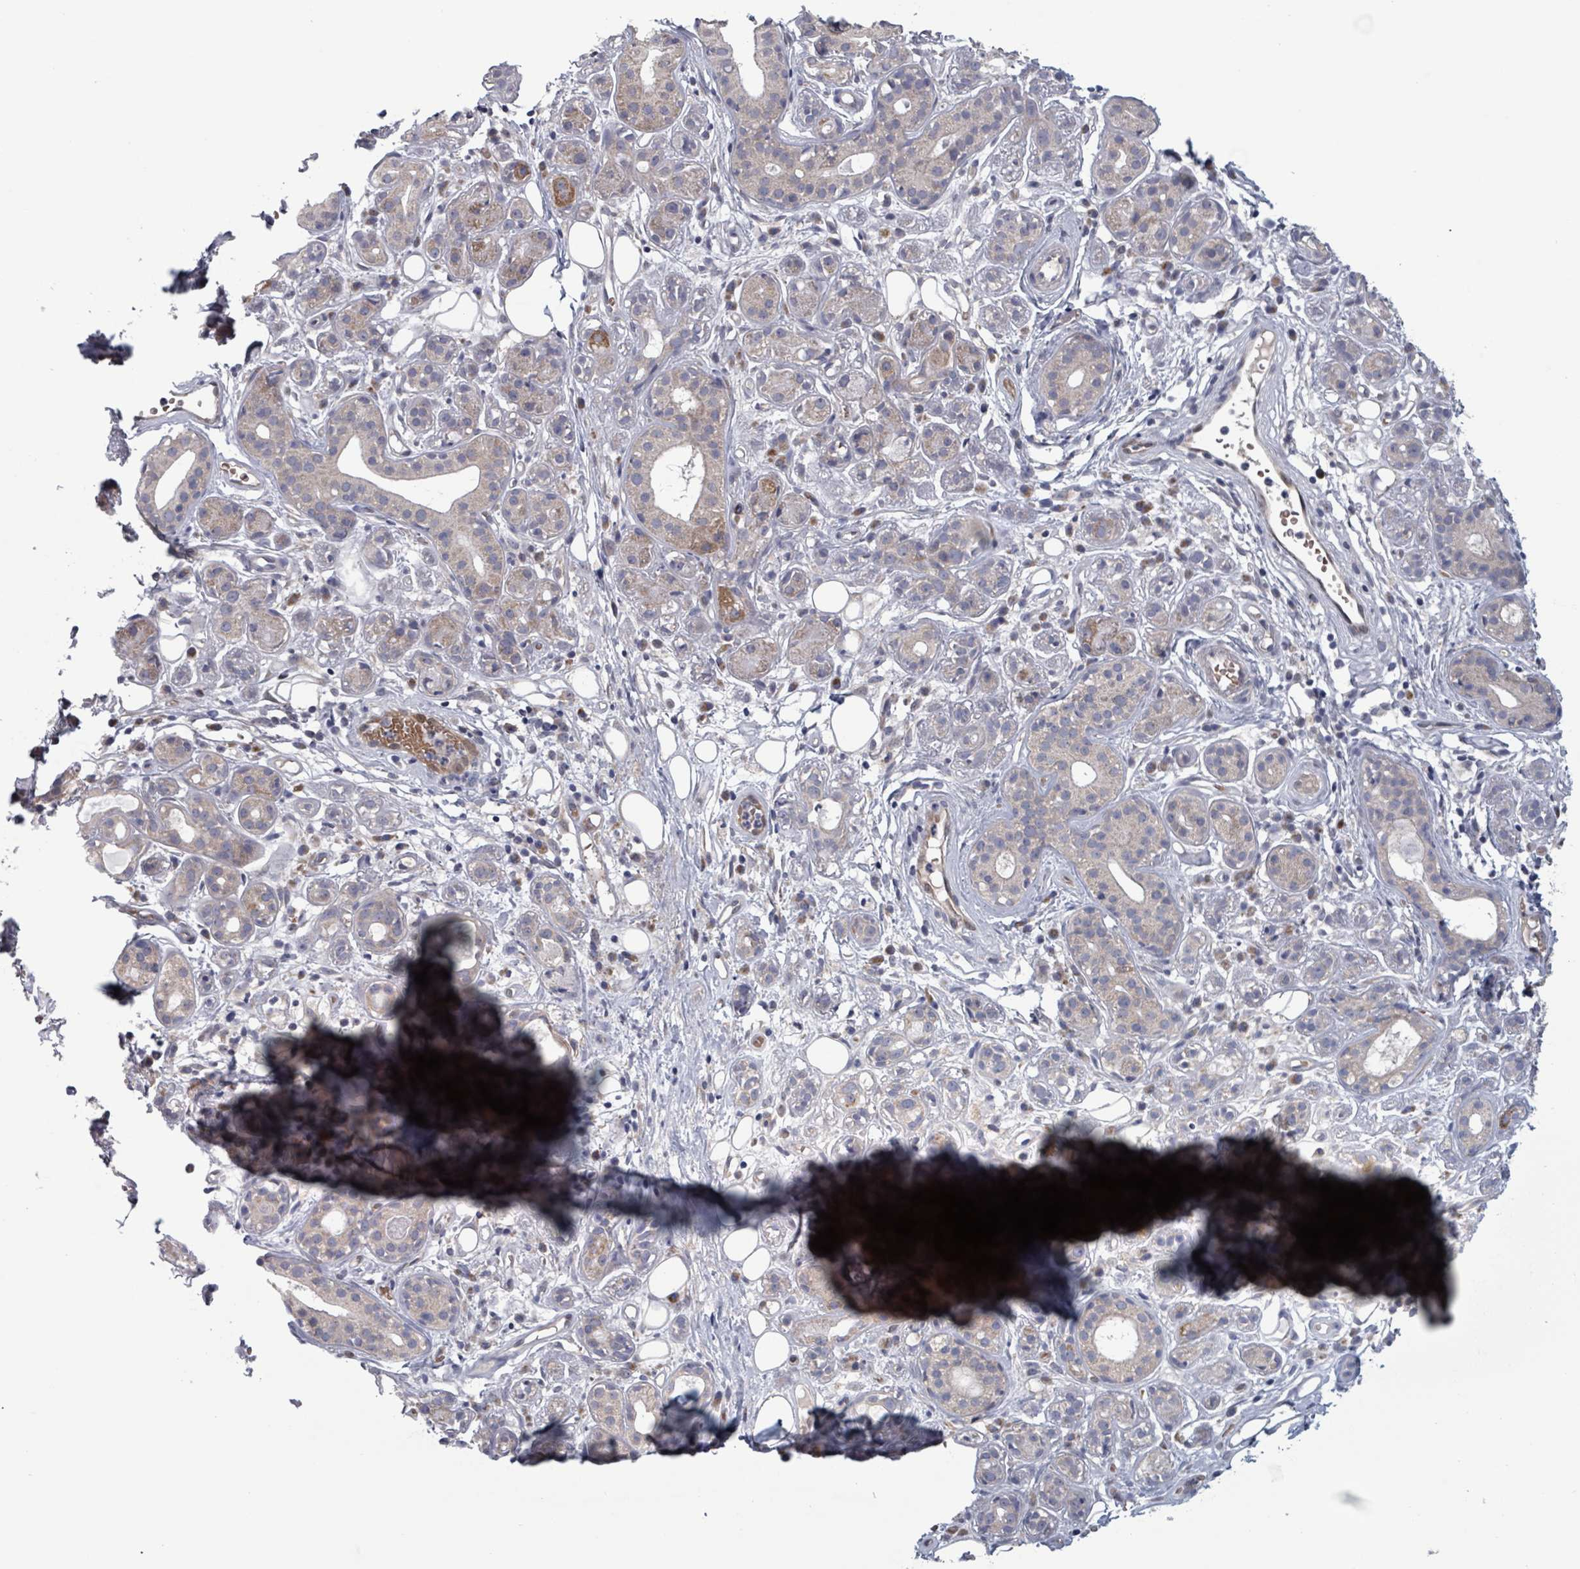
{"staining": {"intensity": "moderate", "quantity": "<25%", "location": "cytoplasmic/membranous"}, "tissue": "salivary gland", "cell_type": "Glandular cells", "image_type": "normal", "snomed": [{"axis": "morphology", "description": "Normal tissue, NOS"}, {"axis": "topography", "description": "Salivary gland"}], "caption": "Immunohistochemistry (IHC) staining of unremarkable salivary gland, which shows low levels of moderate cytoplasmic/membranous expression in about <25% of glandular cells indicating moderate cytoplasmic/membranous protein positivity. The staining was performed using DAB (brown) for protein detection and nuclei were counterstained in hematoxylin (blue).", "gene": "FKBP1A", "patient": {"sex": "male", "age": 54}}